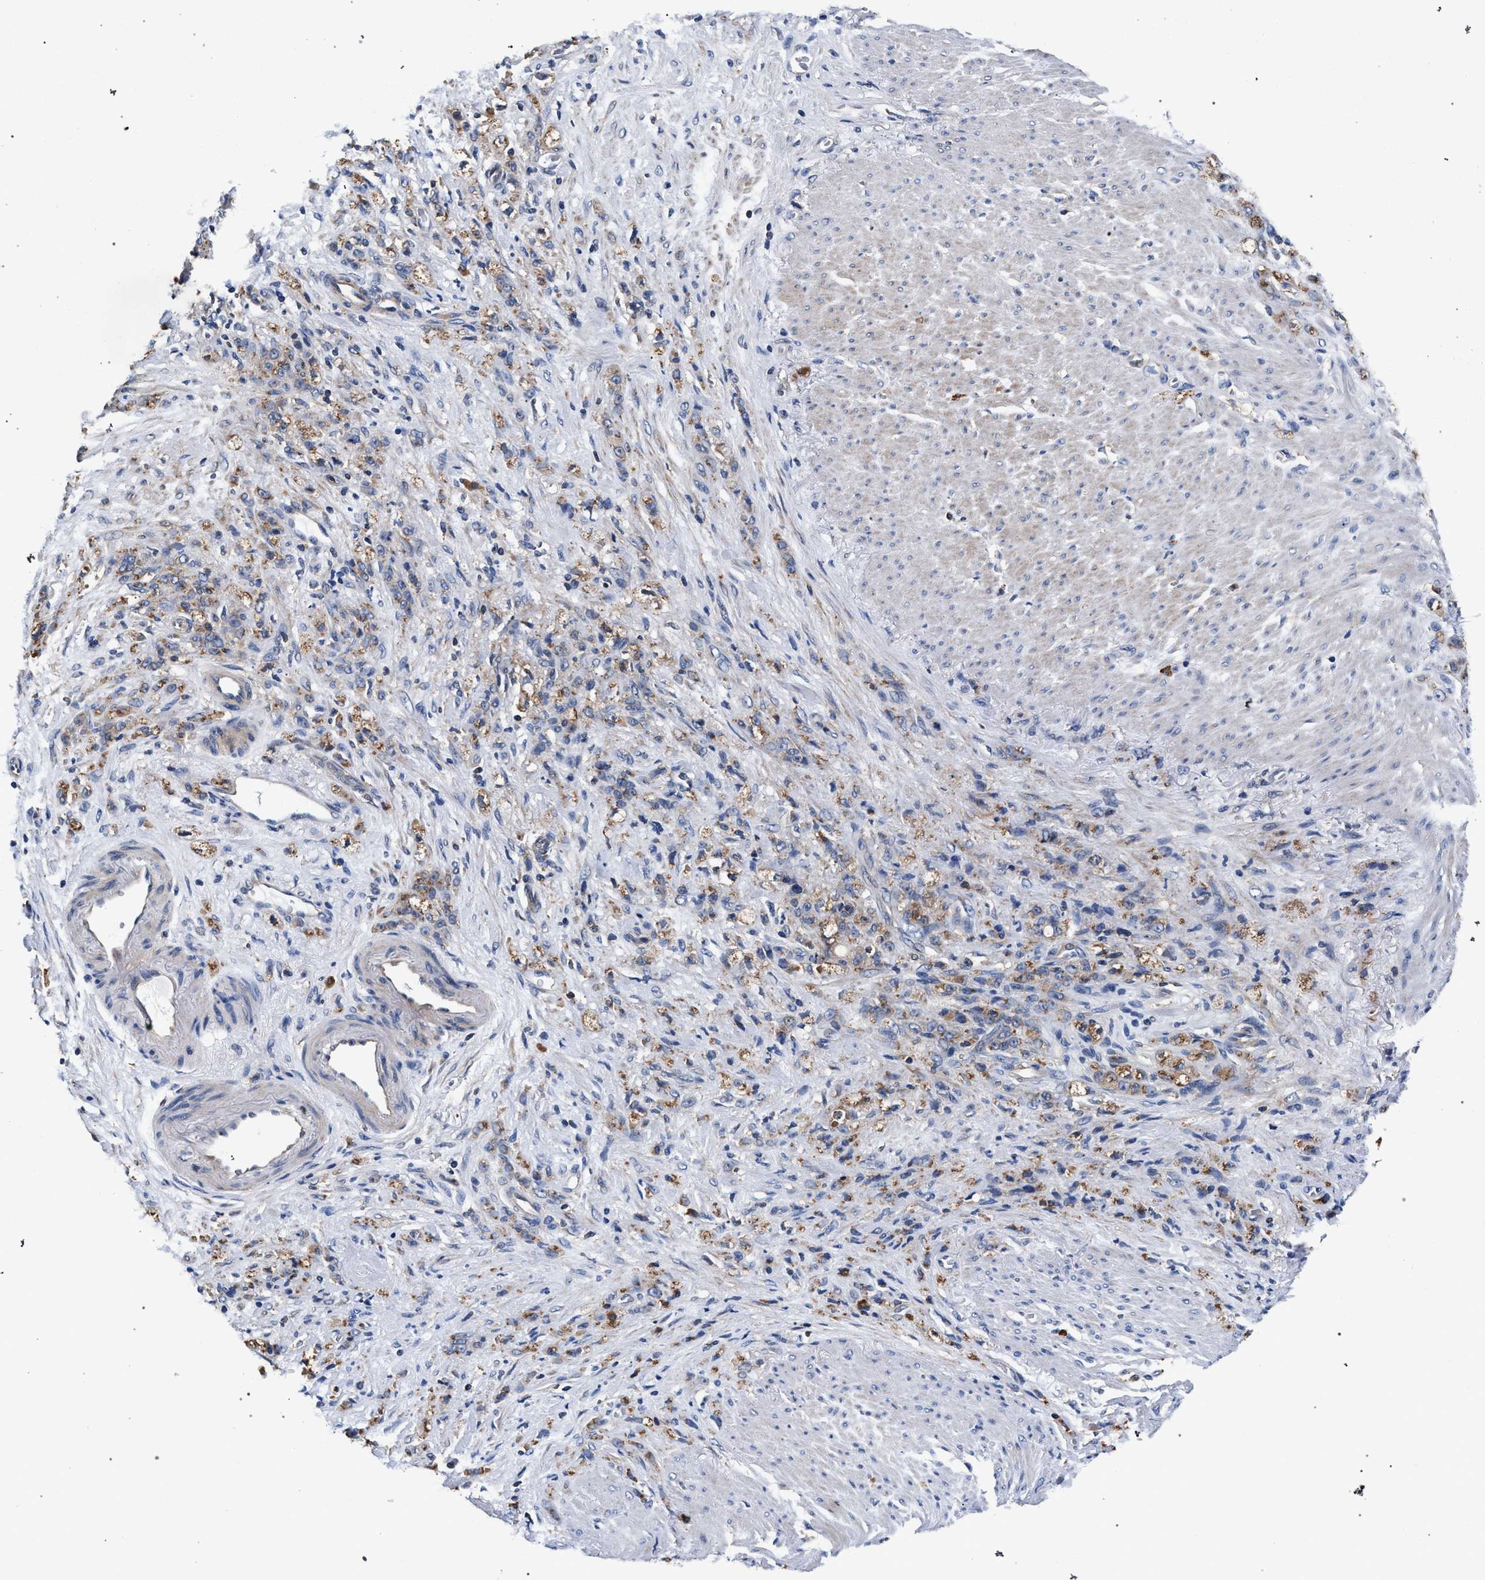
{"staining": {"intensity": "weak", "quantity": ">75%", "location": "cytoplasmic/membranous"}, "tissue": "stomach cancer", "cell_type": "Tumor cells", "image_type": "cancer", "snomed": [{"axis": "morphology", "description": "Adenocarcinoma, NOS"}, {"axis": "topography", "description": "Stomach"}], "caption": "IHC of human stomach cancer displays low levels of weak cytoplasmic/membranous expression in about >75% of tumor cells. (DAB (3,3'-diaminobenzidine) IHC, brown staining for protein, blue staining for nuclei).", "gene": "LASP1", "patient": {"sex": "male", "age": 82}}